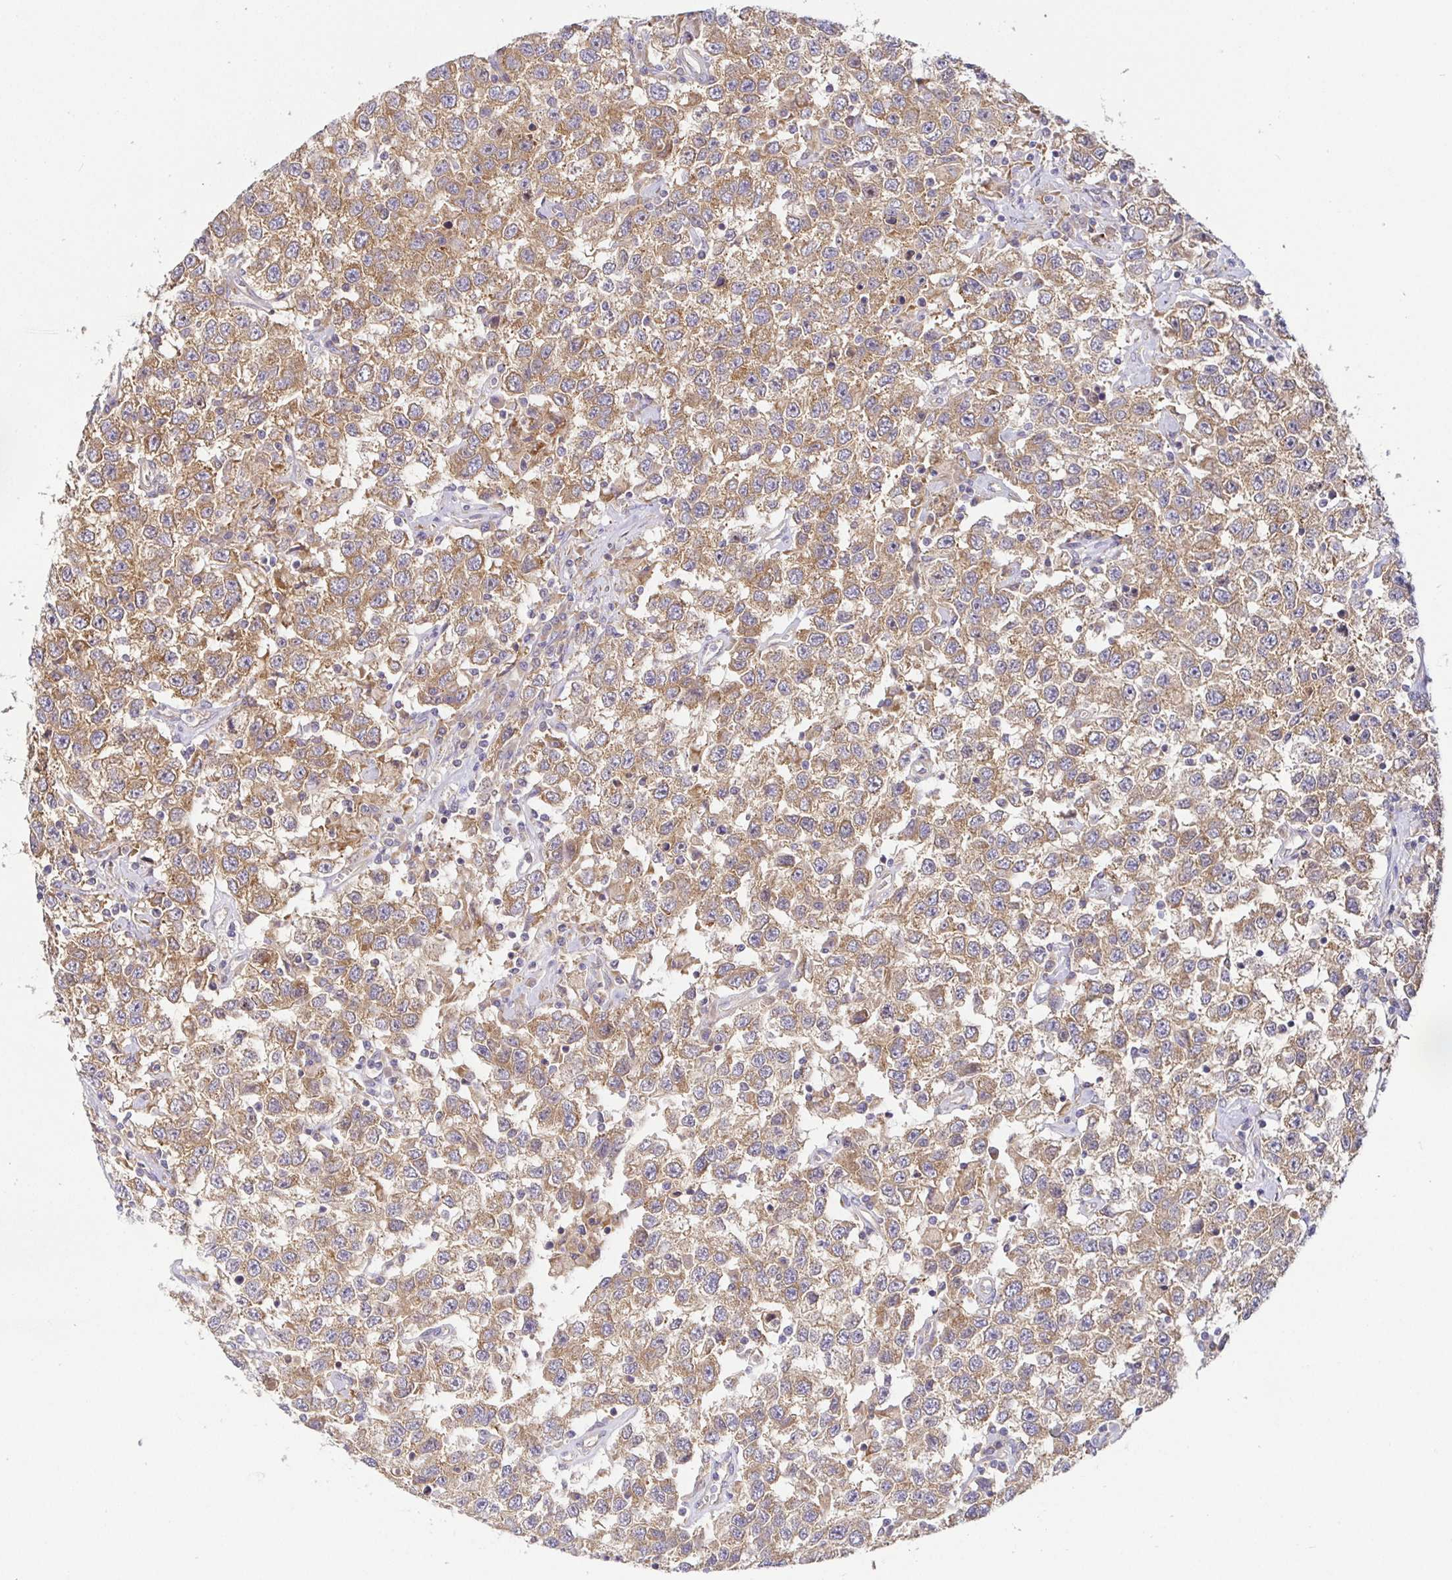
{"staining": {"intensity": "moderate", "quantity": ">75%", "location": "cytoplasmic/membranous"}, "tissue": "testis cancer", "cell_type": "Tumor cells", "image_type": "cancer", "snomed": [{"axis": "morphology", "description": "Seminoma, NOS"}, {"axis": "topography", "description": "Testis"}], "caption": "Brown immunohistochemical staining in testis cancer displays moderate cytoplasmic/membranous expression in about >75% of tumor cells. The staining was performed using DAB (3,3'-diaminobenzidine) to visualize the protein expression in brown, while the nuclei were stained in blue with hematoxylin (Magnification: 20x).", "gene": "SNX8", "patient": {"sex": "male", "age": 41}}